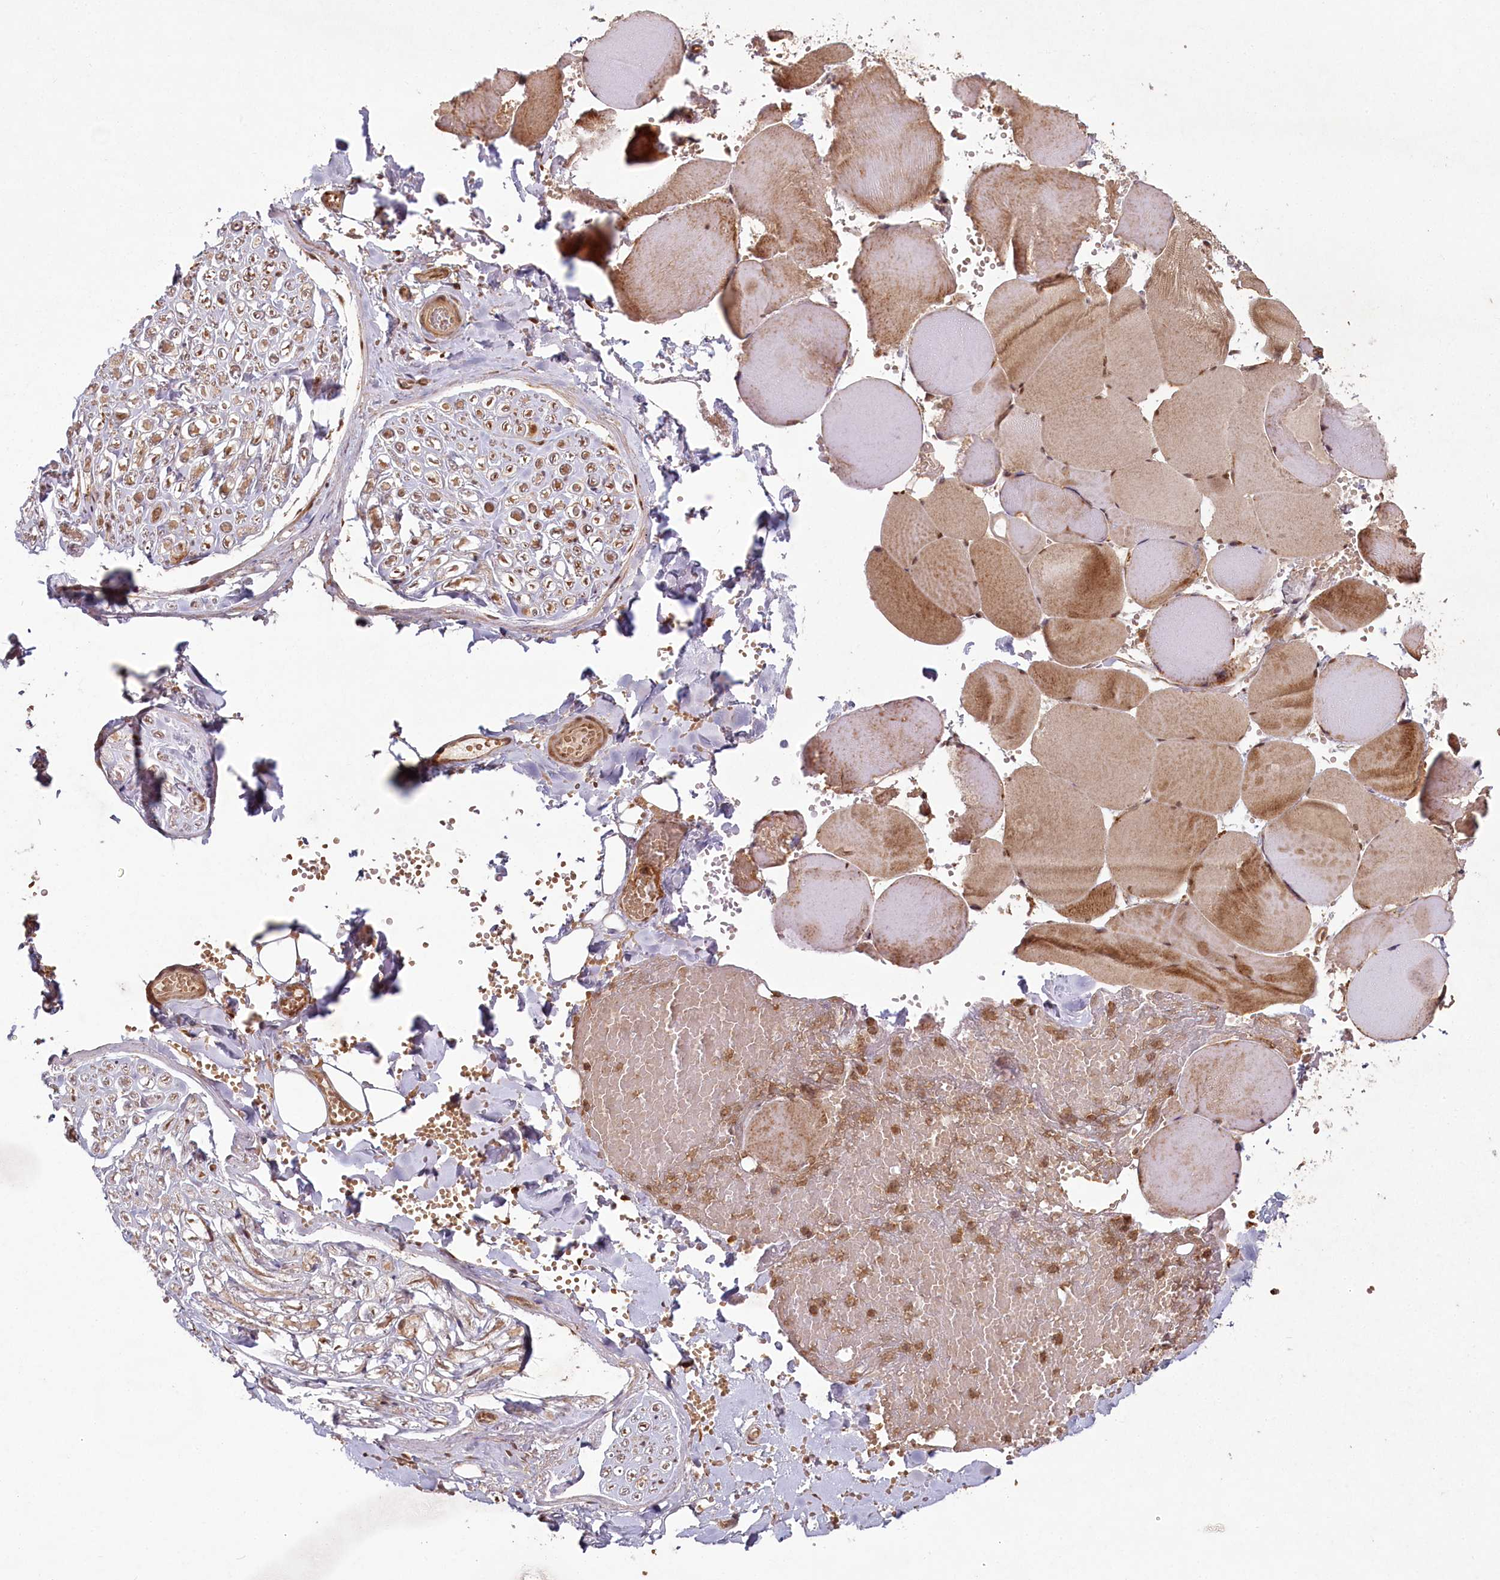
{"staining": {"intensity": "moderate", "quantity": "<25%", "location": "cytoplasmic/membranous"}, "tissue": "adipose tissue", "cell_type": "Adipocytes", "image_type": "normal", "snomed": [{"axis": "morphology", "description": "Normal tissue, NOS"}, {"axis": "topography", "description": "Skeletal muscle"}, {"axis": "topography", "description": "Peripheral nerve tissue"}], "caption": "Adipose tissue stained with a protein marker shows moderate staining in adipocytes.", "gene": "MICU1", "patient": {"sex": "female", "age": 55}}